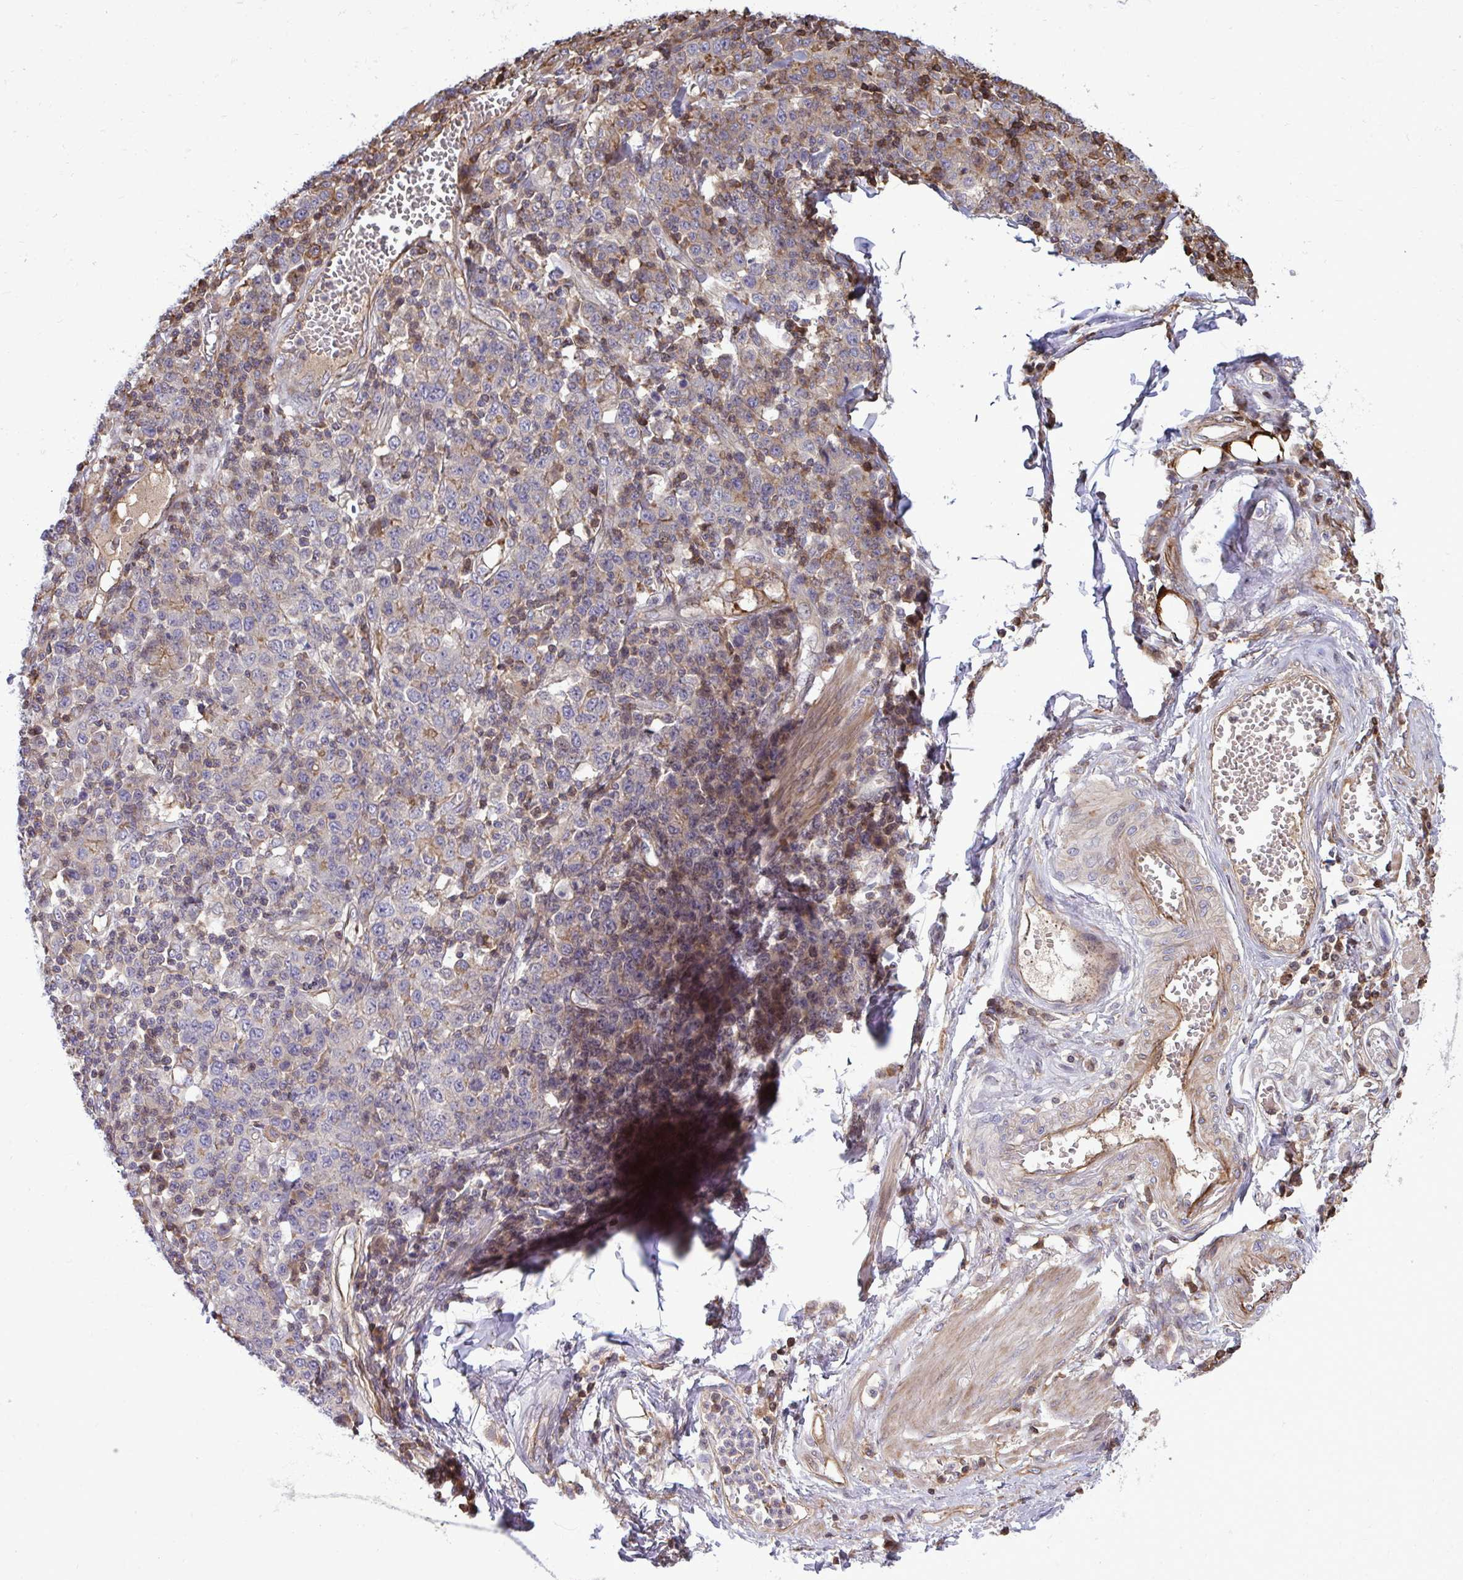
{"staining": {"intensity": "weak", "quantity": "<25%", "location": "cytoplasmic/membranous"}, "tissue": "stomach cancer", "cell_type": "Tumor cells", "image_type": "cancer", "snomed": [{"axis": "morphology", "description": "Adenocarcinoma, NOS"}, {"axis": "topography", "description": "Stomach, upper"}], "caption": "Adenocarcinoma (stomach) stained for a protein using IHC reveals no expression tumor cells.", "gene": "ZSCAN9", "patient": {"sex": "male", "age": 69}}